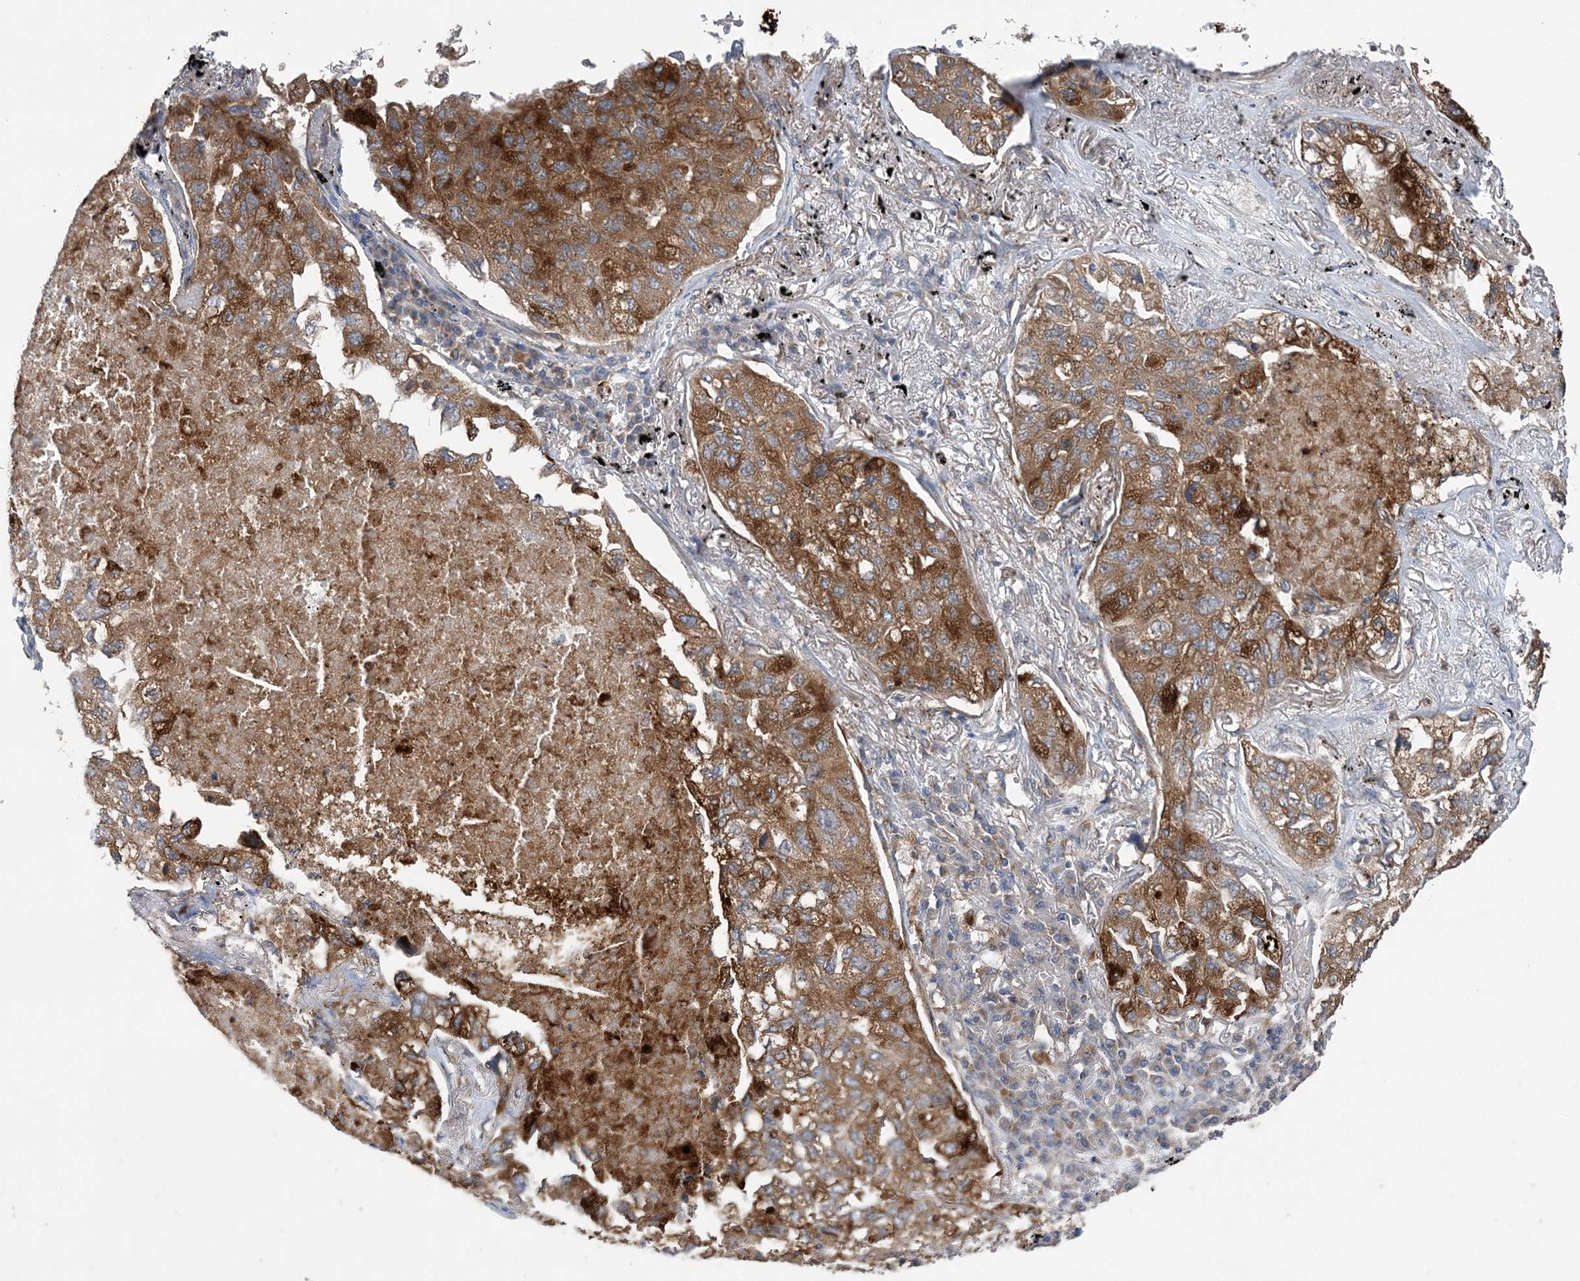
{"staining": {"intensity": "moderate", "quantity": ">75%", "location": "cytoplasmic/membranous"}, "tissue": "lung cancer", "cell_type": "Tumor cells", "image_type": "cancer", "snomed": [{"axis": "morphology", "description": "Adenocarcinoma, NOS"}, {"axis": "topography", "description": "Lung"}], "caption": "Lung cancer stained with IHC displays moderate cytoplasmic/membranous staining in about >75% of tumor cells.", "gene": "PTTG1IP", "patient": {"sex": "male", "age": 65}}